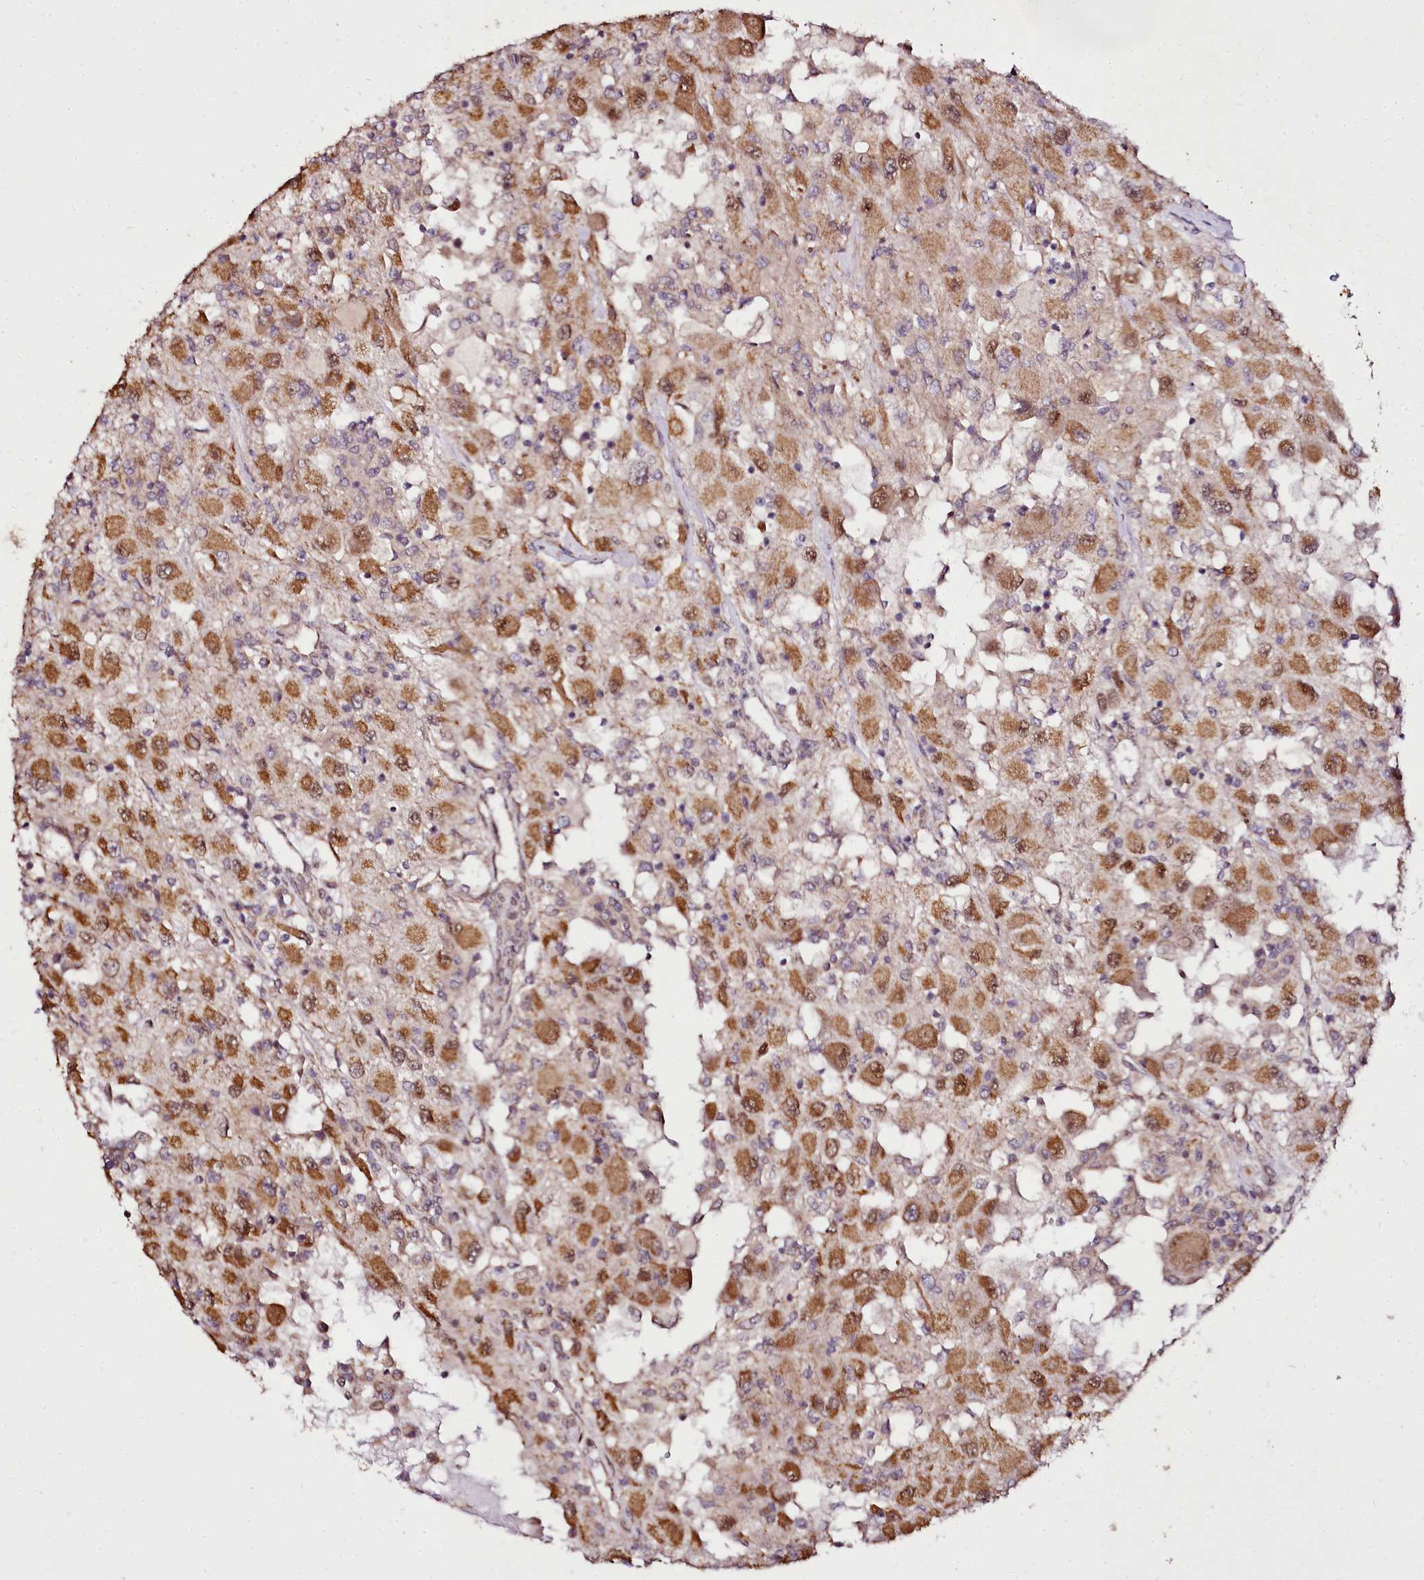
{"staining": {"intensity": "strong", "quantity": ">75%", "location": "cytoplasmic/membranous,nuclear"}, "tissue": "renal cancer", "cell_type": "Tumor cells", "image_type": "cancer", "snomed": [{"axis": "morphology", "description": "Adenocarcinoma, NOS"}, {"axis": "topography", "description": "Kidney"}], "caption": "Renal cancer stained with a brown dye demonstrates strong cytoplasmic/membranous and nuclear positive expression in approximately >75% of tumor cells.", "gene": "EDIL3", "patient": {"sex": "female", "age": 67}}